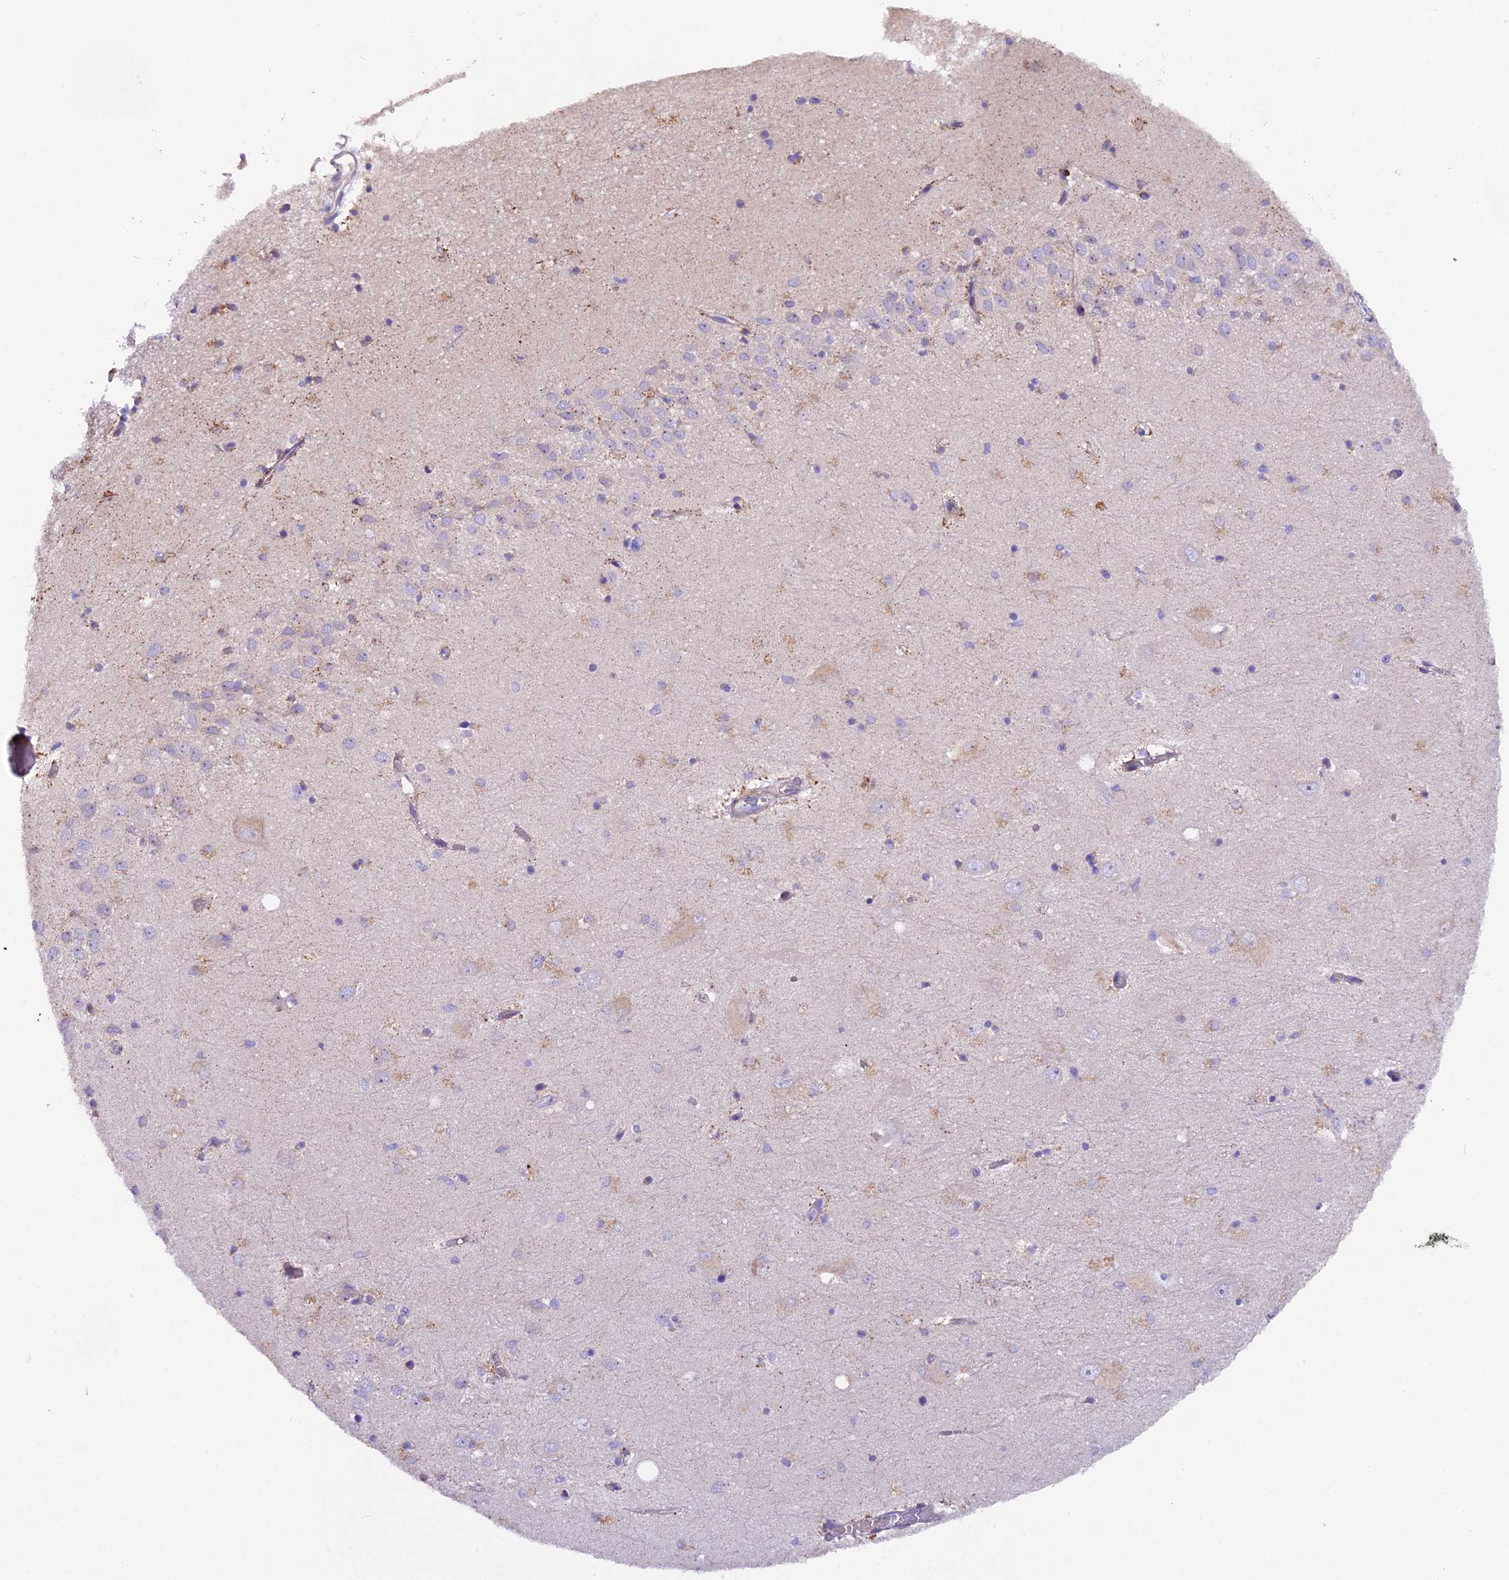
{"staining": {"intensity": "negative", "quantity": "none", "location": "none"}, "tissue": "hippocampus", "cell_type": "Glial cells", "image_type": "normal", "snomed": [{"axis": "morphology", "description": "Normal tissue, NOS"}, {"axis": "topography", "description": "Hippocampus"}], "caption": "This photomicrograph is of unremarkable hippocampus stained with immunohistochemistry (IHC) to label a protein in brown with the nuclei are counter-stained blue. There is no expression in glial cells.", "gene": "PIGU", "patient": {"sex": "female", "age": 64}}